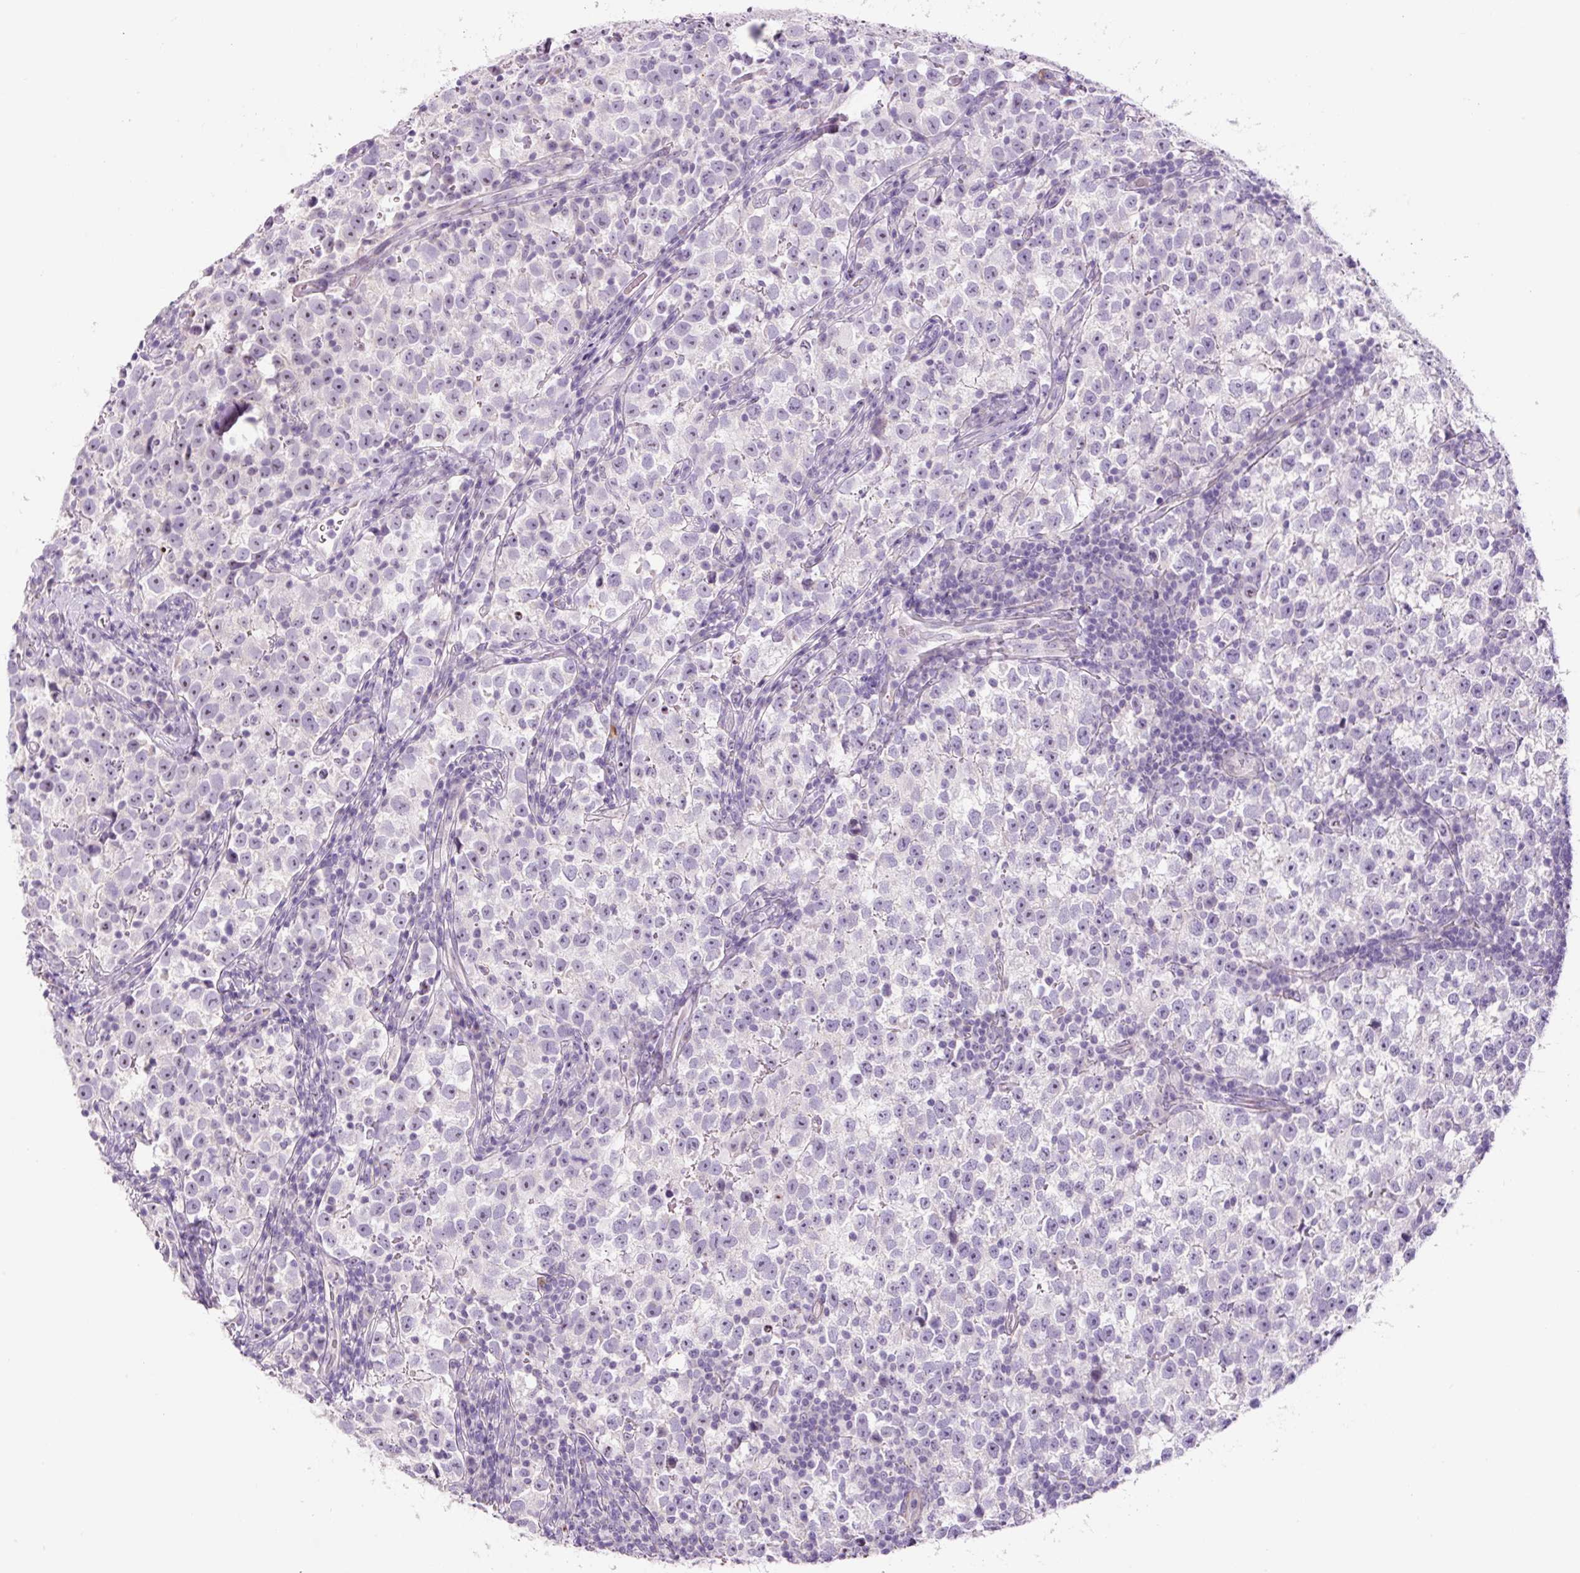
{"staining": {"intensity": "negative", "quantity": "none", "location": "none"}, "tissue": "testis cancer", "cell_type": "Tumor cells", "image_type": "cancer", "snomed": [{"axis": "morphology", "description": "Normal tissue, NOS"}, {"axis": "morphology", "description": "Seminoma, NOS"}, {"axis": "topography", "description": "Testis"}], "caption": "Testis seminoma was stained to show a protein in brown. There is no significant expression in tumor cells. The staining was performed using DAB to visualize the protein expression in brown, while the nuclei were stained in blue with hematoxylin (Magnification: 20x).", "gene": "TMEM151B", "patient": {"sex": "male", "age": 43}}